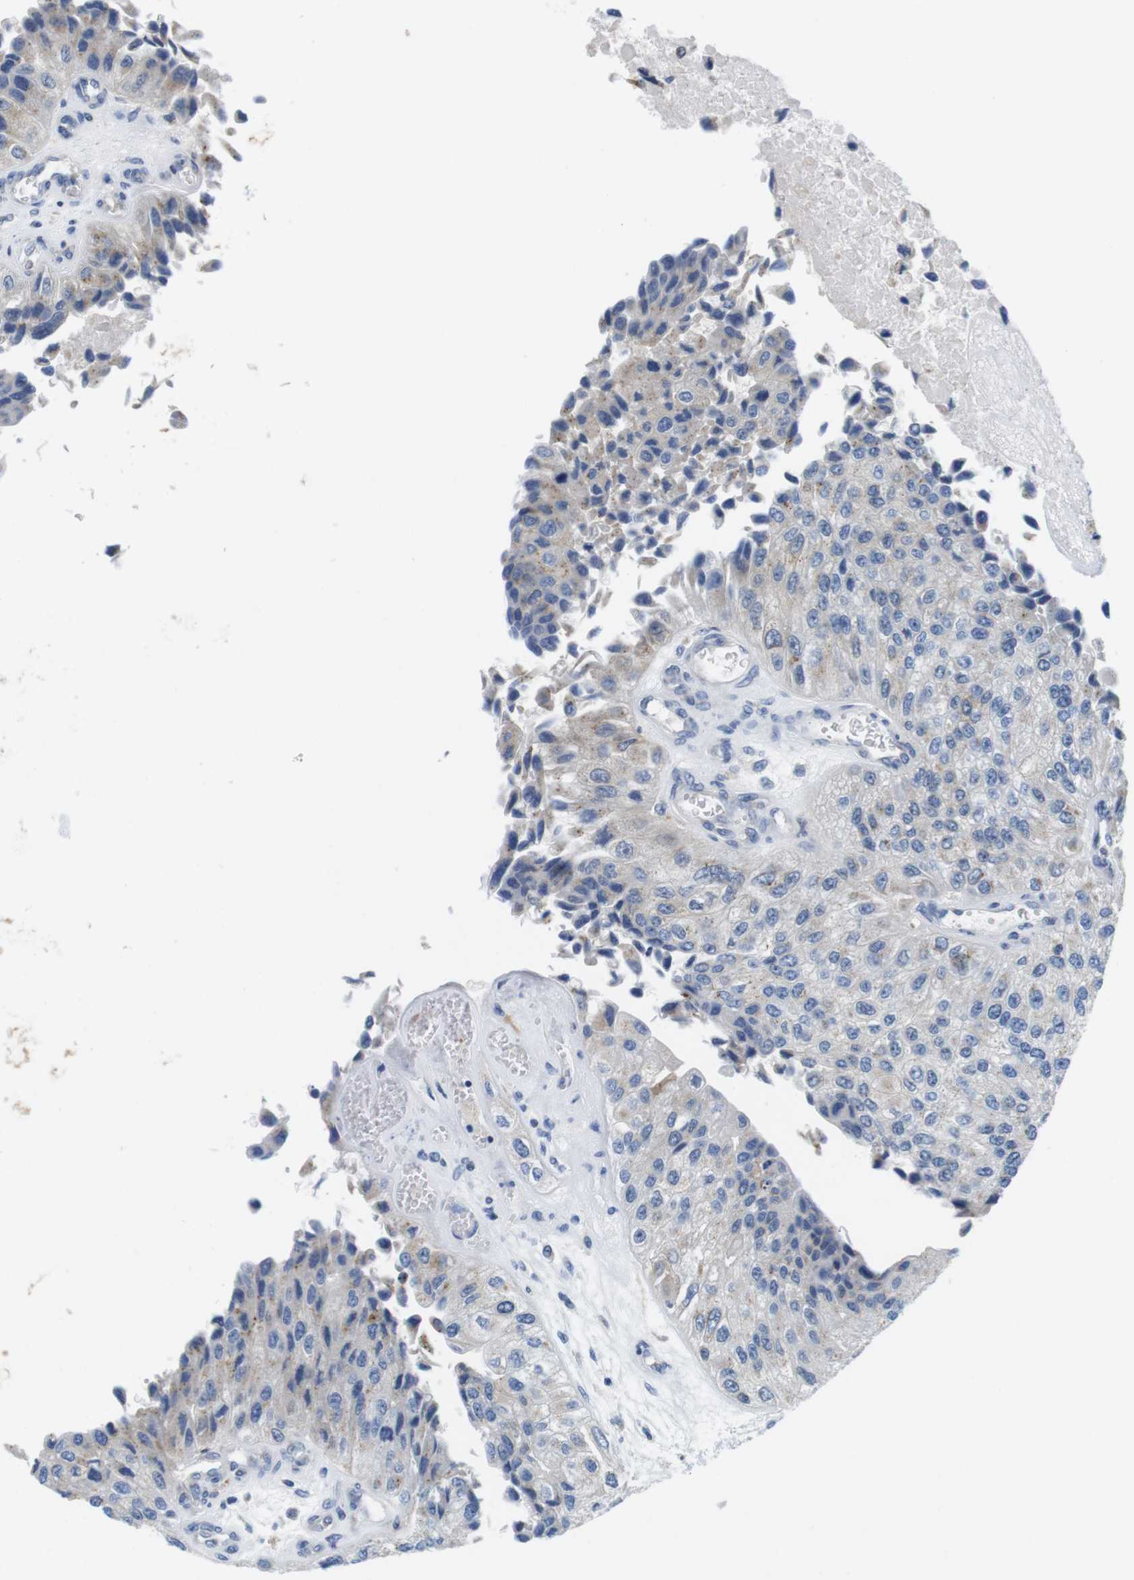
{"staining": {"intensity": "weak", "quantity": "<25%", "location": "cytoplasmic/membranous"}, "tissue": "urothelial cancer", "cell_type": "Tumor cells", "image_type": "cancer", "snomed": [{"axis": "morphology", "description": "Urothelial carcinoma, High grade"}, {"axis": "topography", "description": "Kidney"}, {"axis": "topography", "description": "Urinary bladder"}], "caption": "A high-resolution histopathology image shows immunohistochemistry staining of high-grade urothelial carcinoma, which demonstrates no significant positivity in tumor cells. (Stains: DAB immunohistochemistry (IHC) with hematoxylin counter stain, Microscopy: brightfield microscopy at high magnification).", "gene": "CNGA2", "patient": {"sex": "male", "age": 77}}